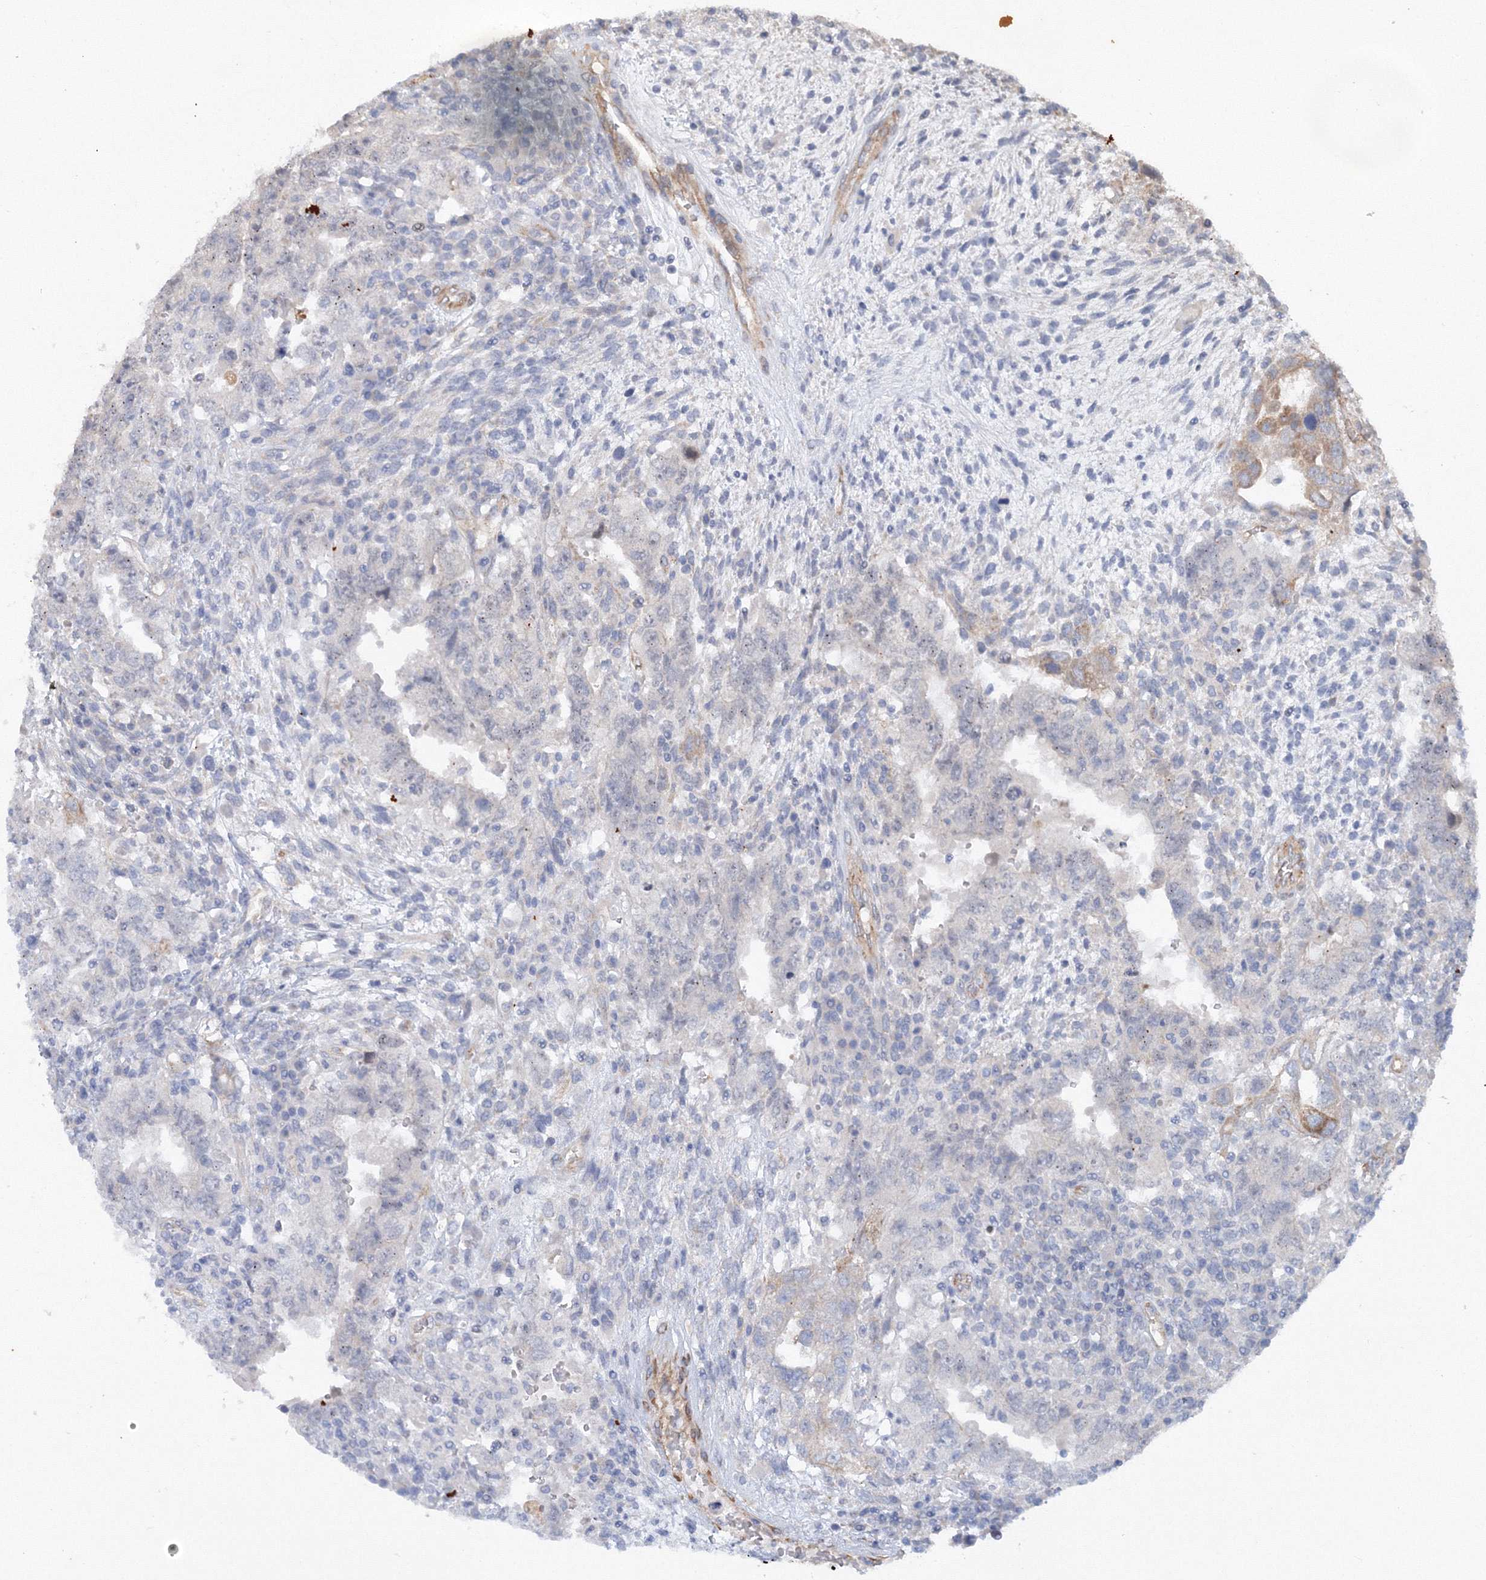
{"staining": {"intensity": "negative", "quantity": "none", "location": "none"}, "tissue": "testis cancer", "cell_type": "Tumor cells", "image_type": "cancer", "snomed": [{"axis": "morphology", "description": "Carcinoma, Embryonal, NOS"}, {"axis": "topography", "description": "Testis"}], "caption": "Histopathology image shows no significant protein expression in tumor cells of testis cancer.", "gene": "TANC1", "patient": {"sex": "male", "age": 26}}